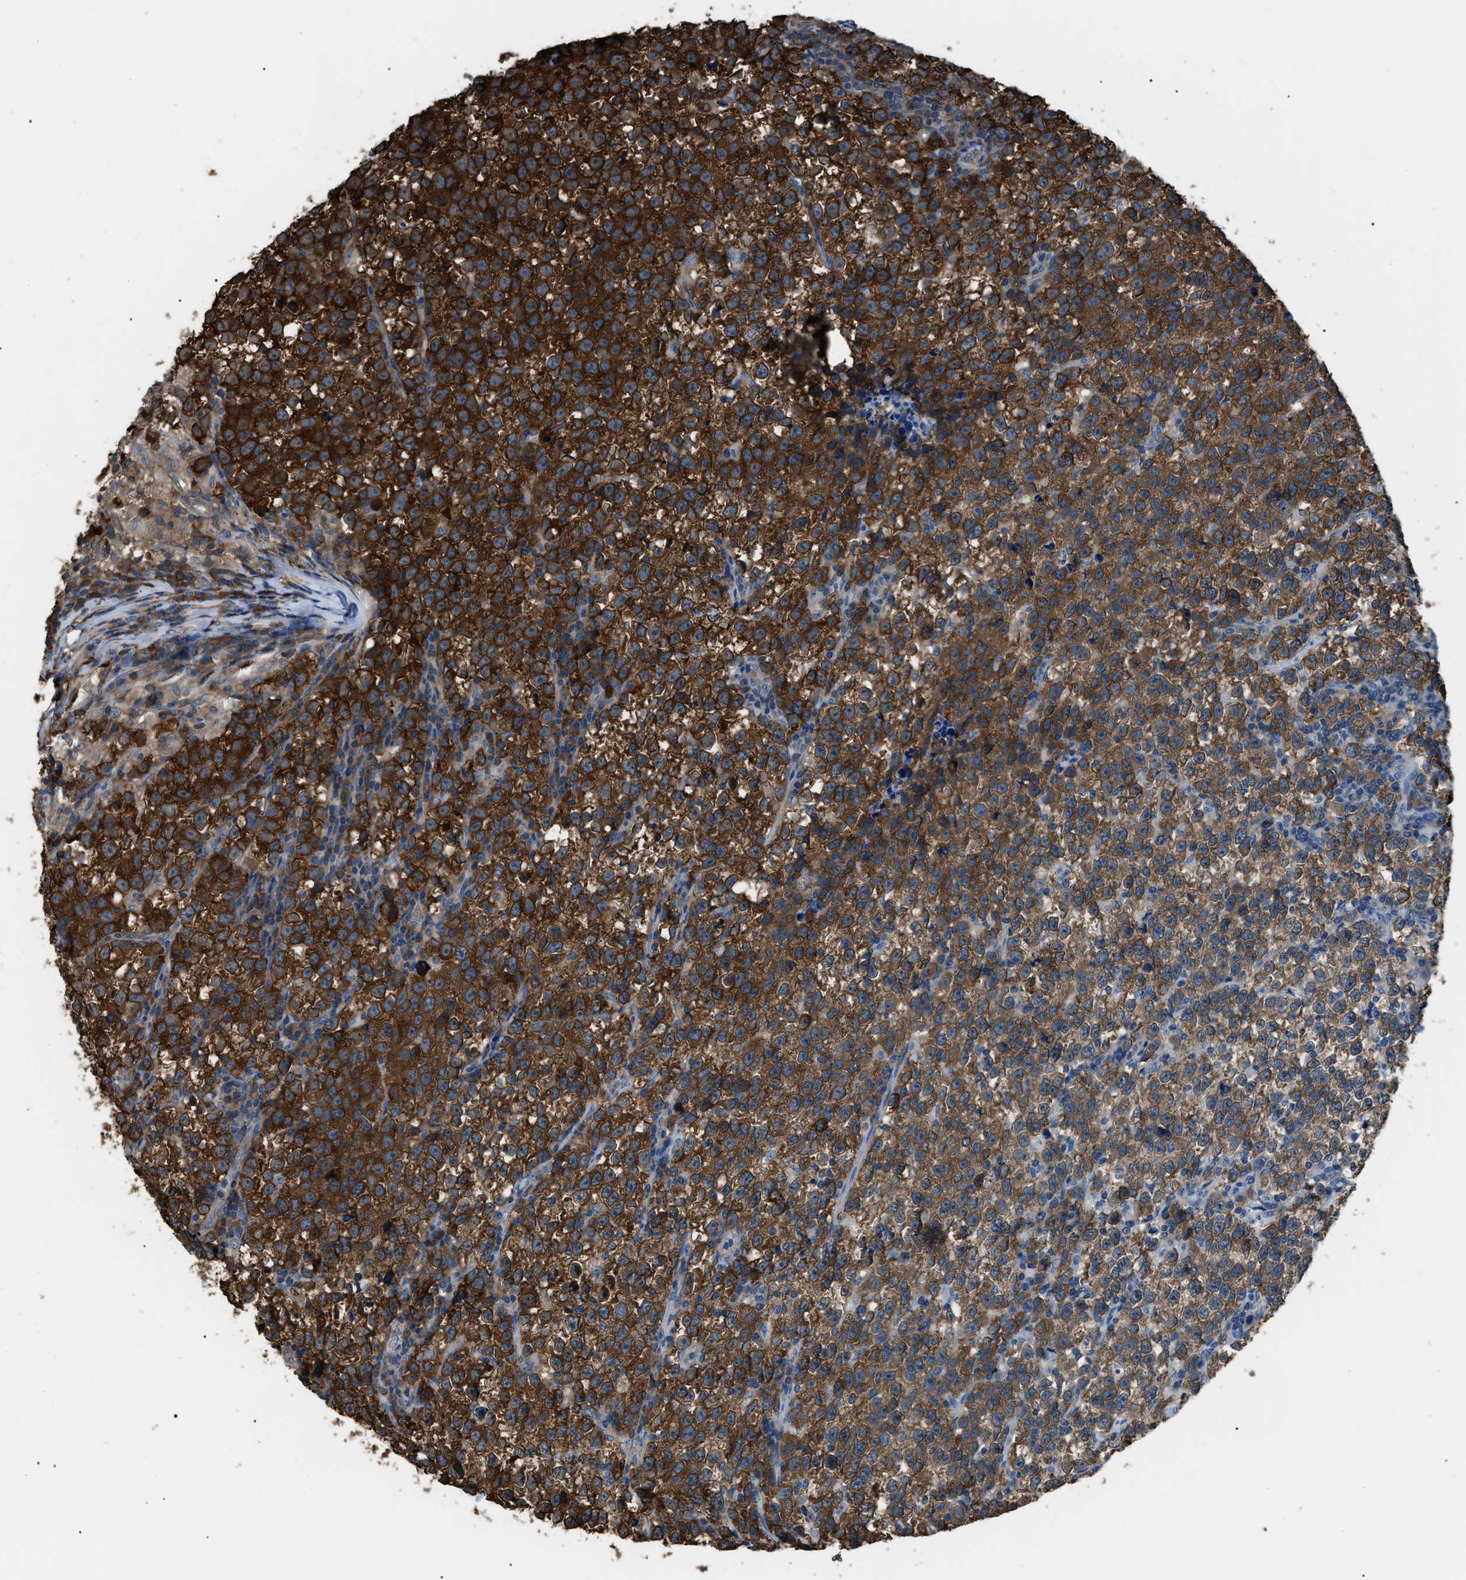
{"staining": {"intensity": "strong", "quantity": ">75%", "location": "cytoplasmic/membranous"}, "tissue": "testis cancer", "cell_type": "Tumor cells", "image_type": "cancer", "snomed": [{"axis": "morphology", "description": "Normal tissue, NOS"}, {"axis": "morphology", "description": "Seminoma, NOS"}, {"axis": "topography", "description": "Testis"}], "caption": "This is an image of immunohistochemistry (IHC) staining of seminoma (testis), which shows strong staining in the cytoplasmic/membranous of tumor cells.", "gene": "PDCD5", "patient": {"sex": "male", "age": 43}}